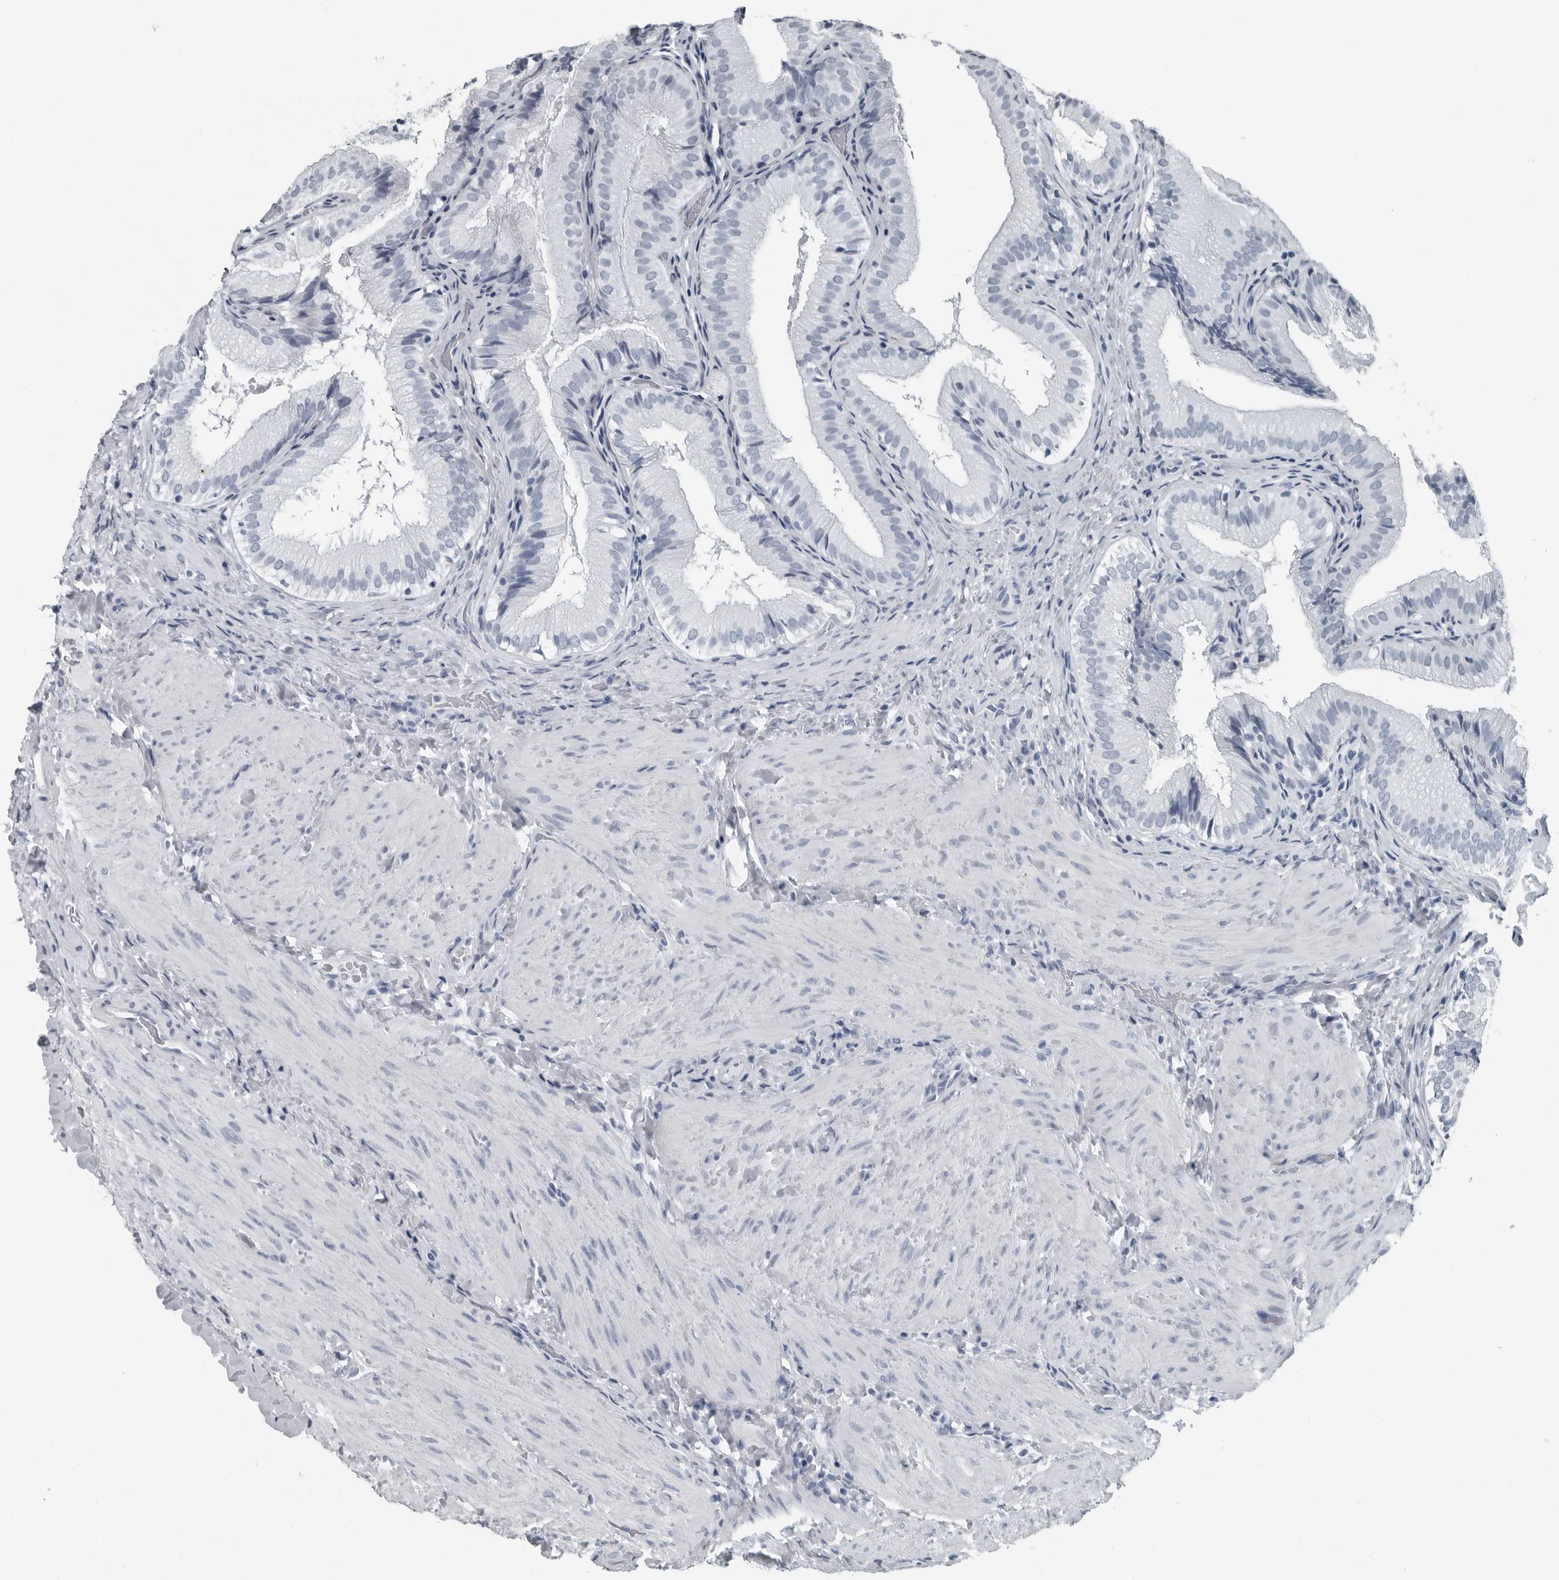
{"staining": {"intensity": "negative", "quantity": "none", "location": "none"}, "tissue": "gallbladder", "cell_type": "Glandular cells", "image_type": "normal", "snomed": [{"axis": "morphology", "description": "Normal tissue, NOS"}, {"axis": "topography", "description": "Gallbladder"}], "caption": "Gallbladder stained for a protein using IHC reveals no staining glandular cells.", "gene": "PRSS1", "patient": {"sex": "female", "age": 30}}